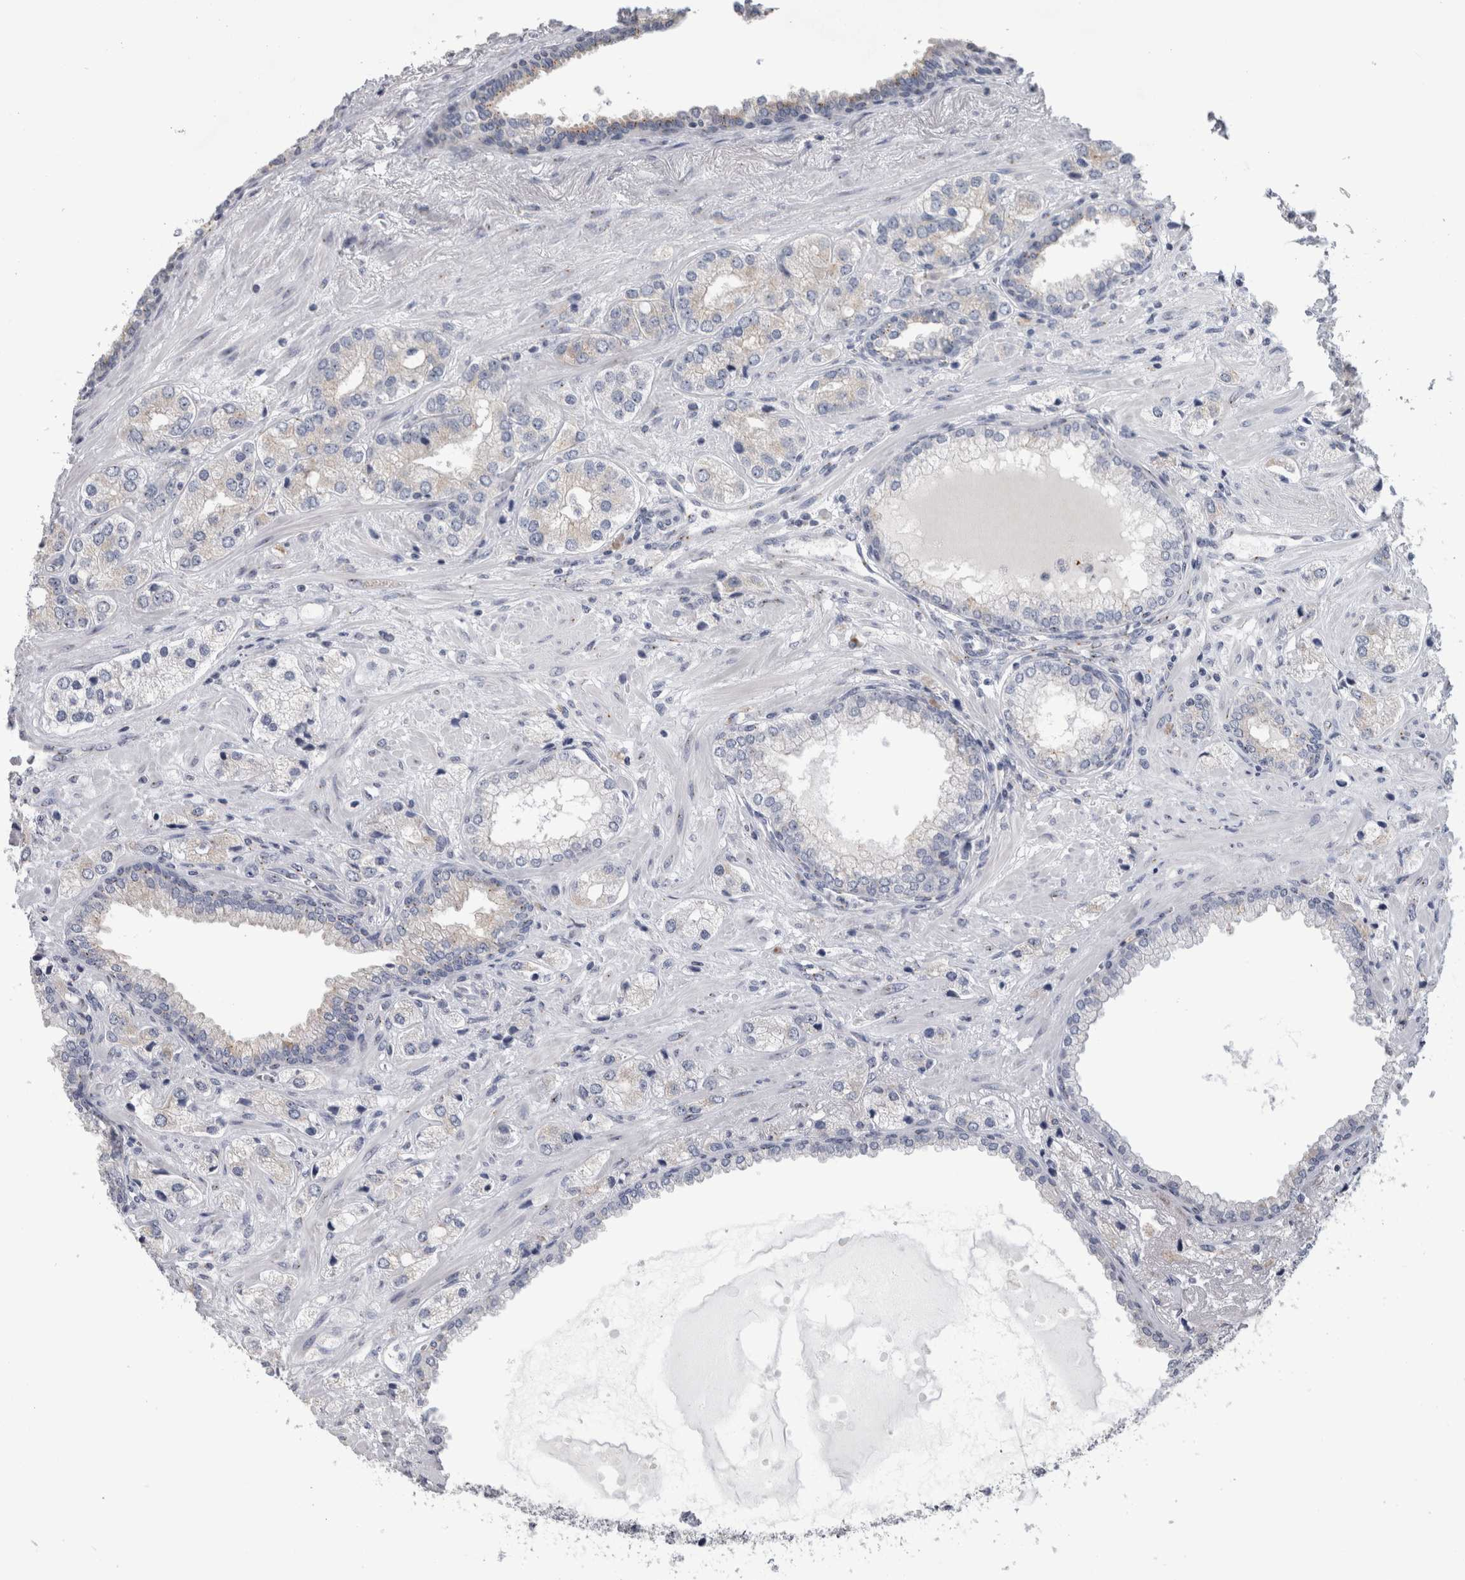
{"staining": {"intensity": "negative", "quantity": "none", "location": "none"}, "tissue": "prostate cancer", "cell_type": "Tumor cells", "image_type": "cancer", "snomed": [{"axis": "morphology", "description": "Adenocarcinoma, High grade"}, {"axis": "topography", "description": "Prostate"}], "caption": "A micrograph of high-grade adenocarcinoma (prostate) stained for a protein displays no brown staining in tumor cells. (Brightfield microscopy of DAB (3,3'-diaminobenzidine) immunohistochemistry at high magnification).", "gene": "AKAP9", "patient": {"sex": "male", "age": 66}}